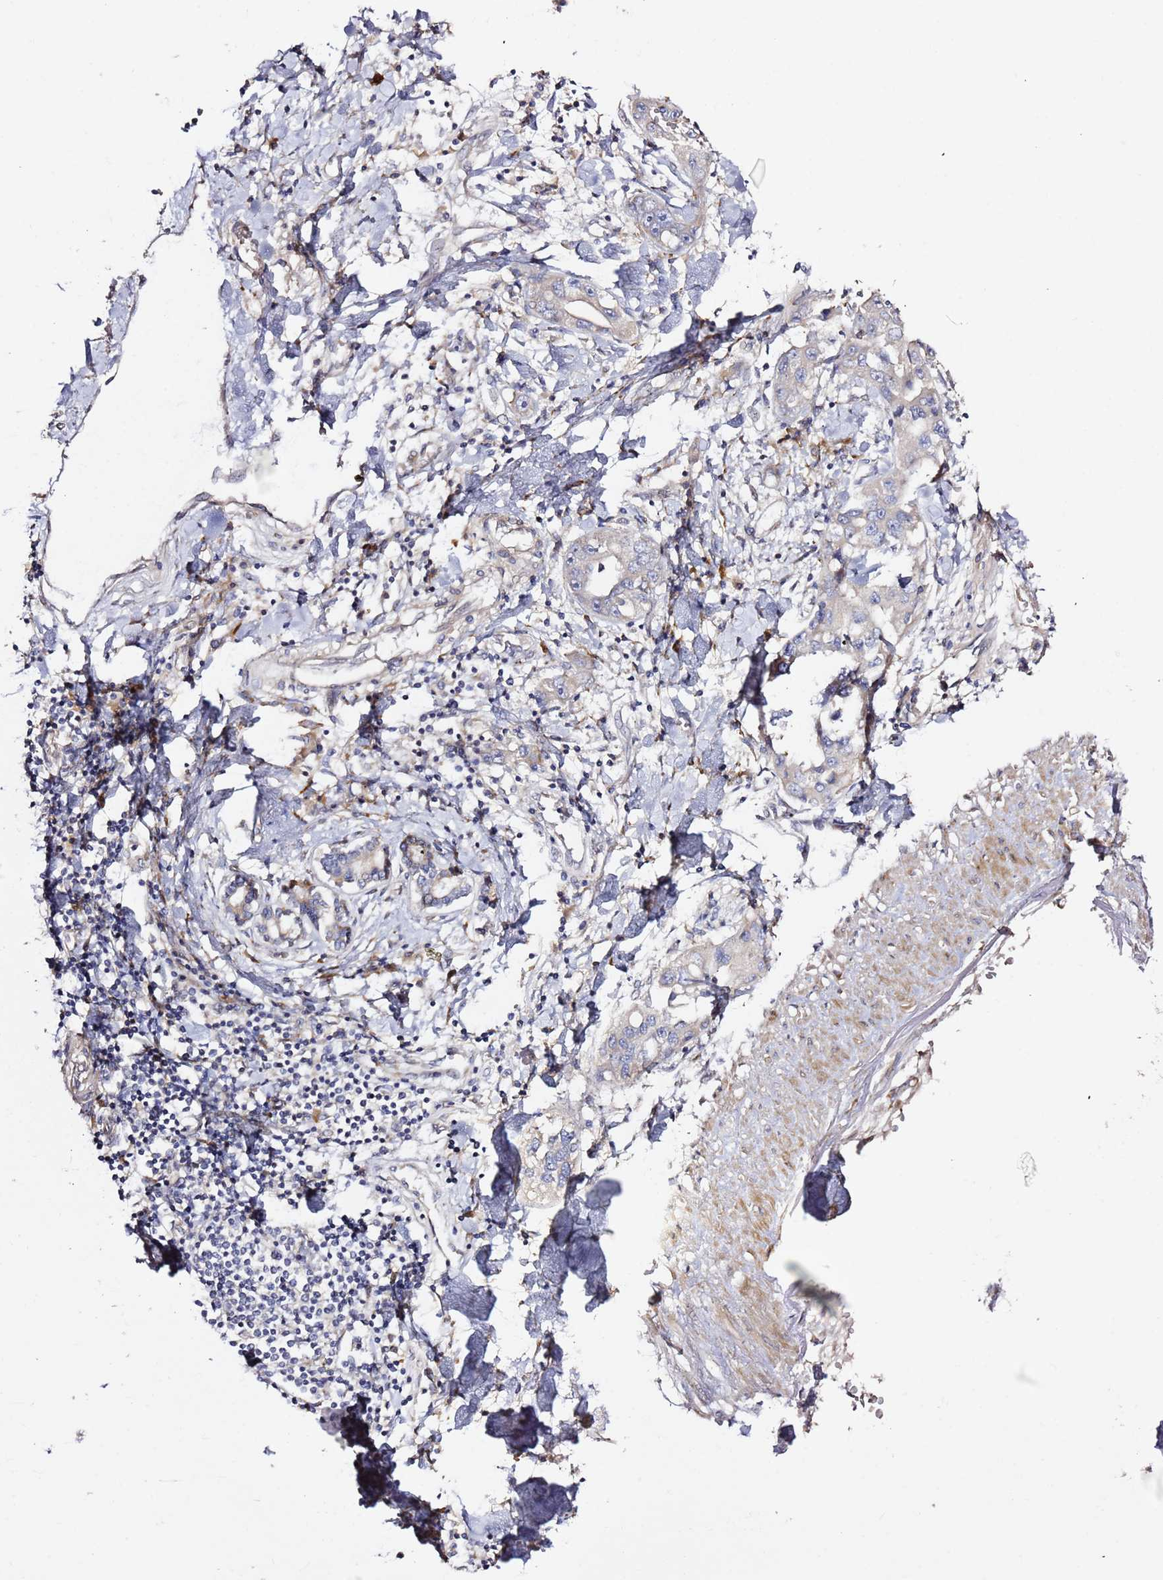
{"staining": {"intensity": "negative", "quantity": "none", "location": "none"}, "tissue": "liver cancer", "cell_type": "Tumor cells", "image_type": "cancer", "snomed": [{"axis": "morphology", "description": "Cholangiocarcinoma"}, {"axis": "topography", "description": "Liver"}], "caption": "Tumor cells show no significant positivity in cholangiocarcinoma (liver).", "gene": "HSD17B7", "patient": {"sex": "male", "age": 59}}